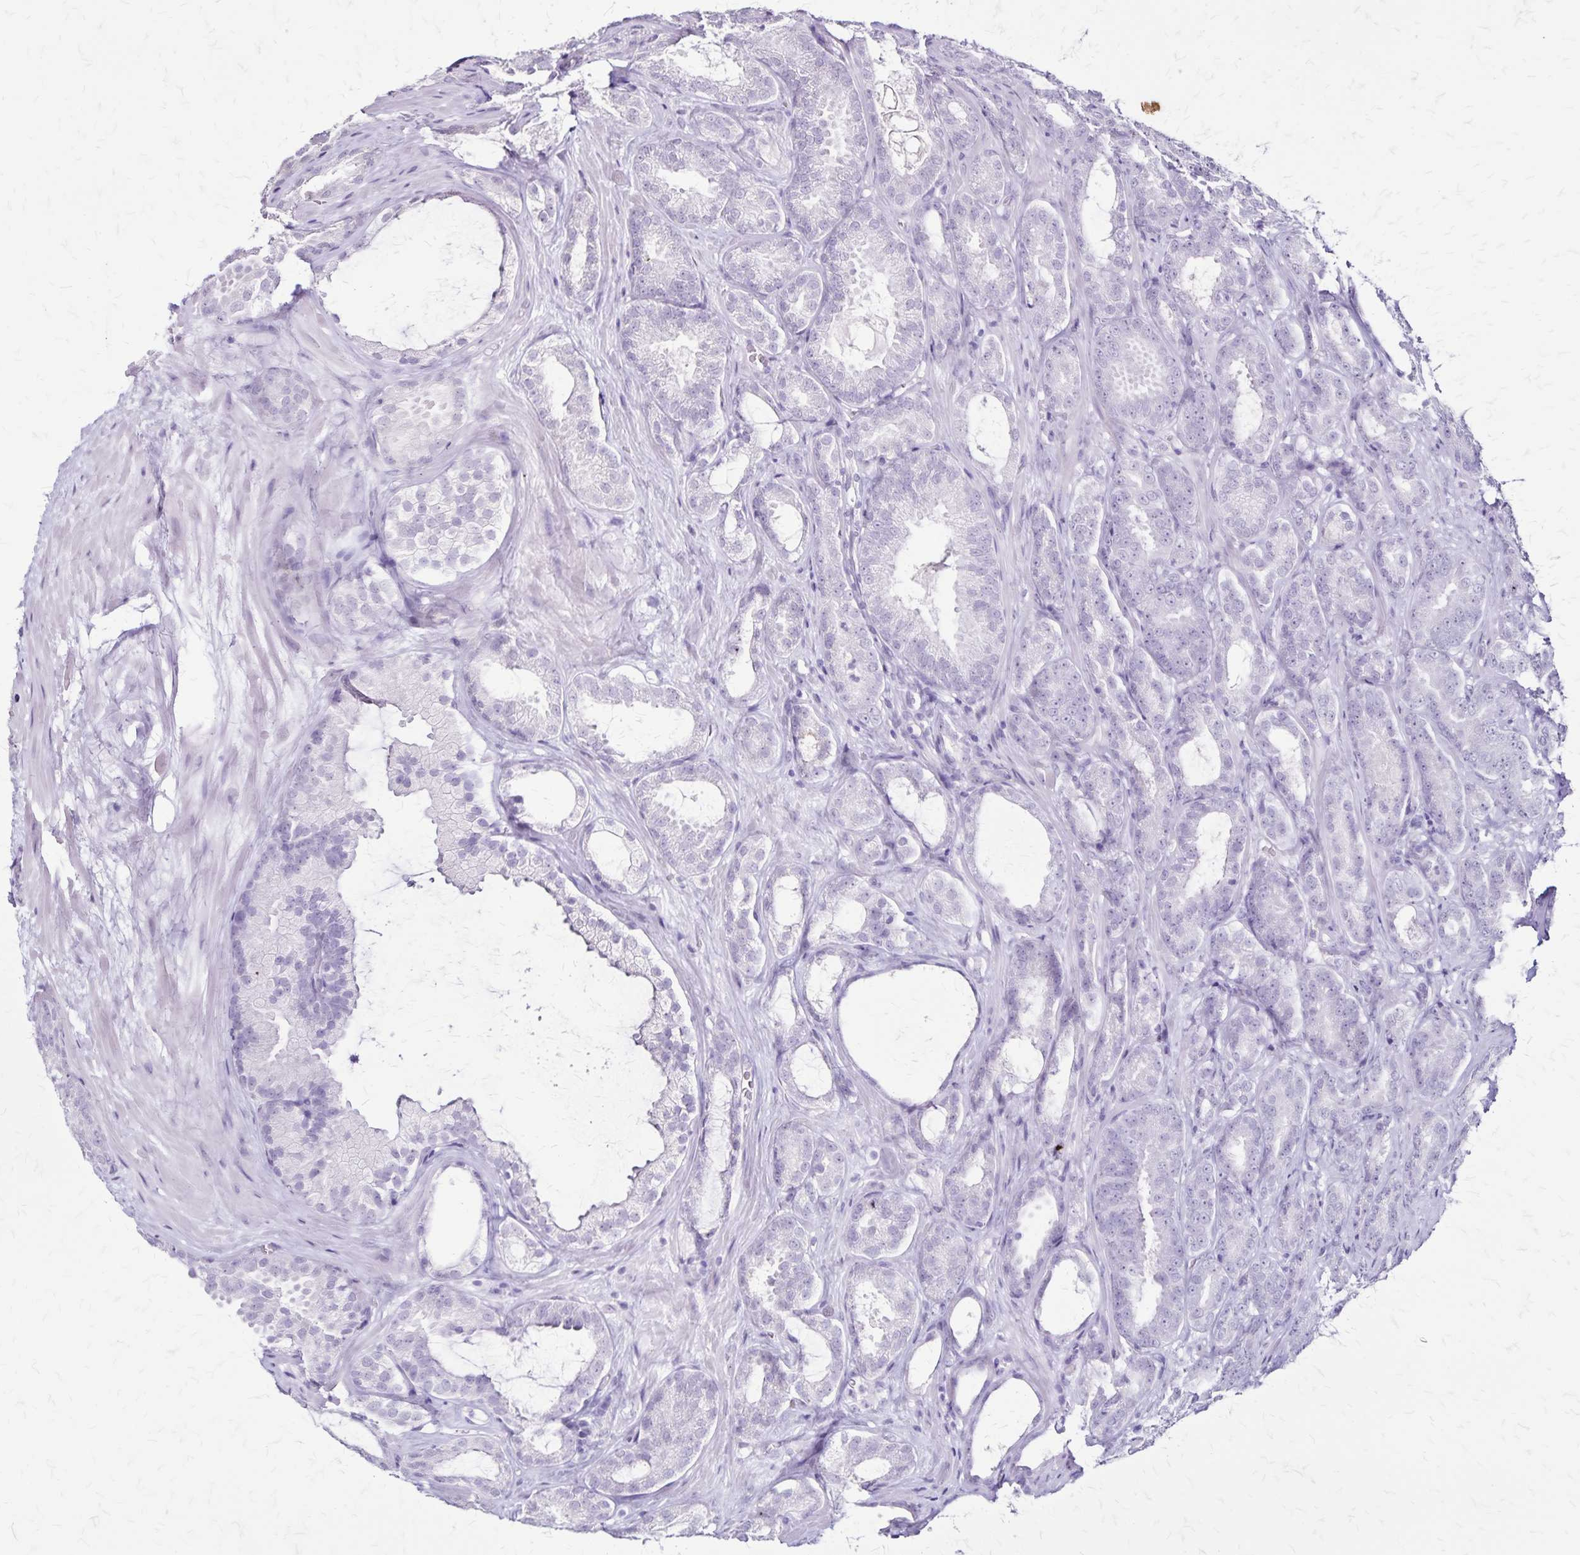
{"staining": {"intensity": "negative", "quantity": "none", "location": "none"}, "tissue": "prostate cancer", "cell_type": "Tumor cells", "image_type": "cancer", "snomed": [{"axis": "morphology", "description": "Adenocarcinoma, High grade"}, {"axis": "topography", "description": "Prostate"}], "caption": "Protein analysis of prostate cancer (high-grade adenocarcinoma) exhibits no significant staining in tumor cells.", "gene": "KRT2", "patient": {"sex": "male", "age": 64}}